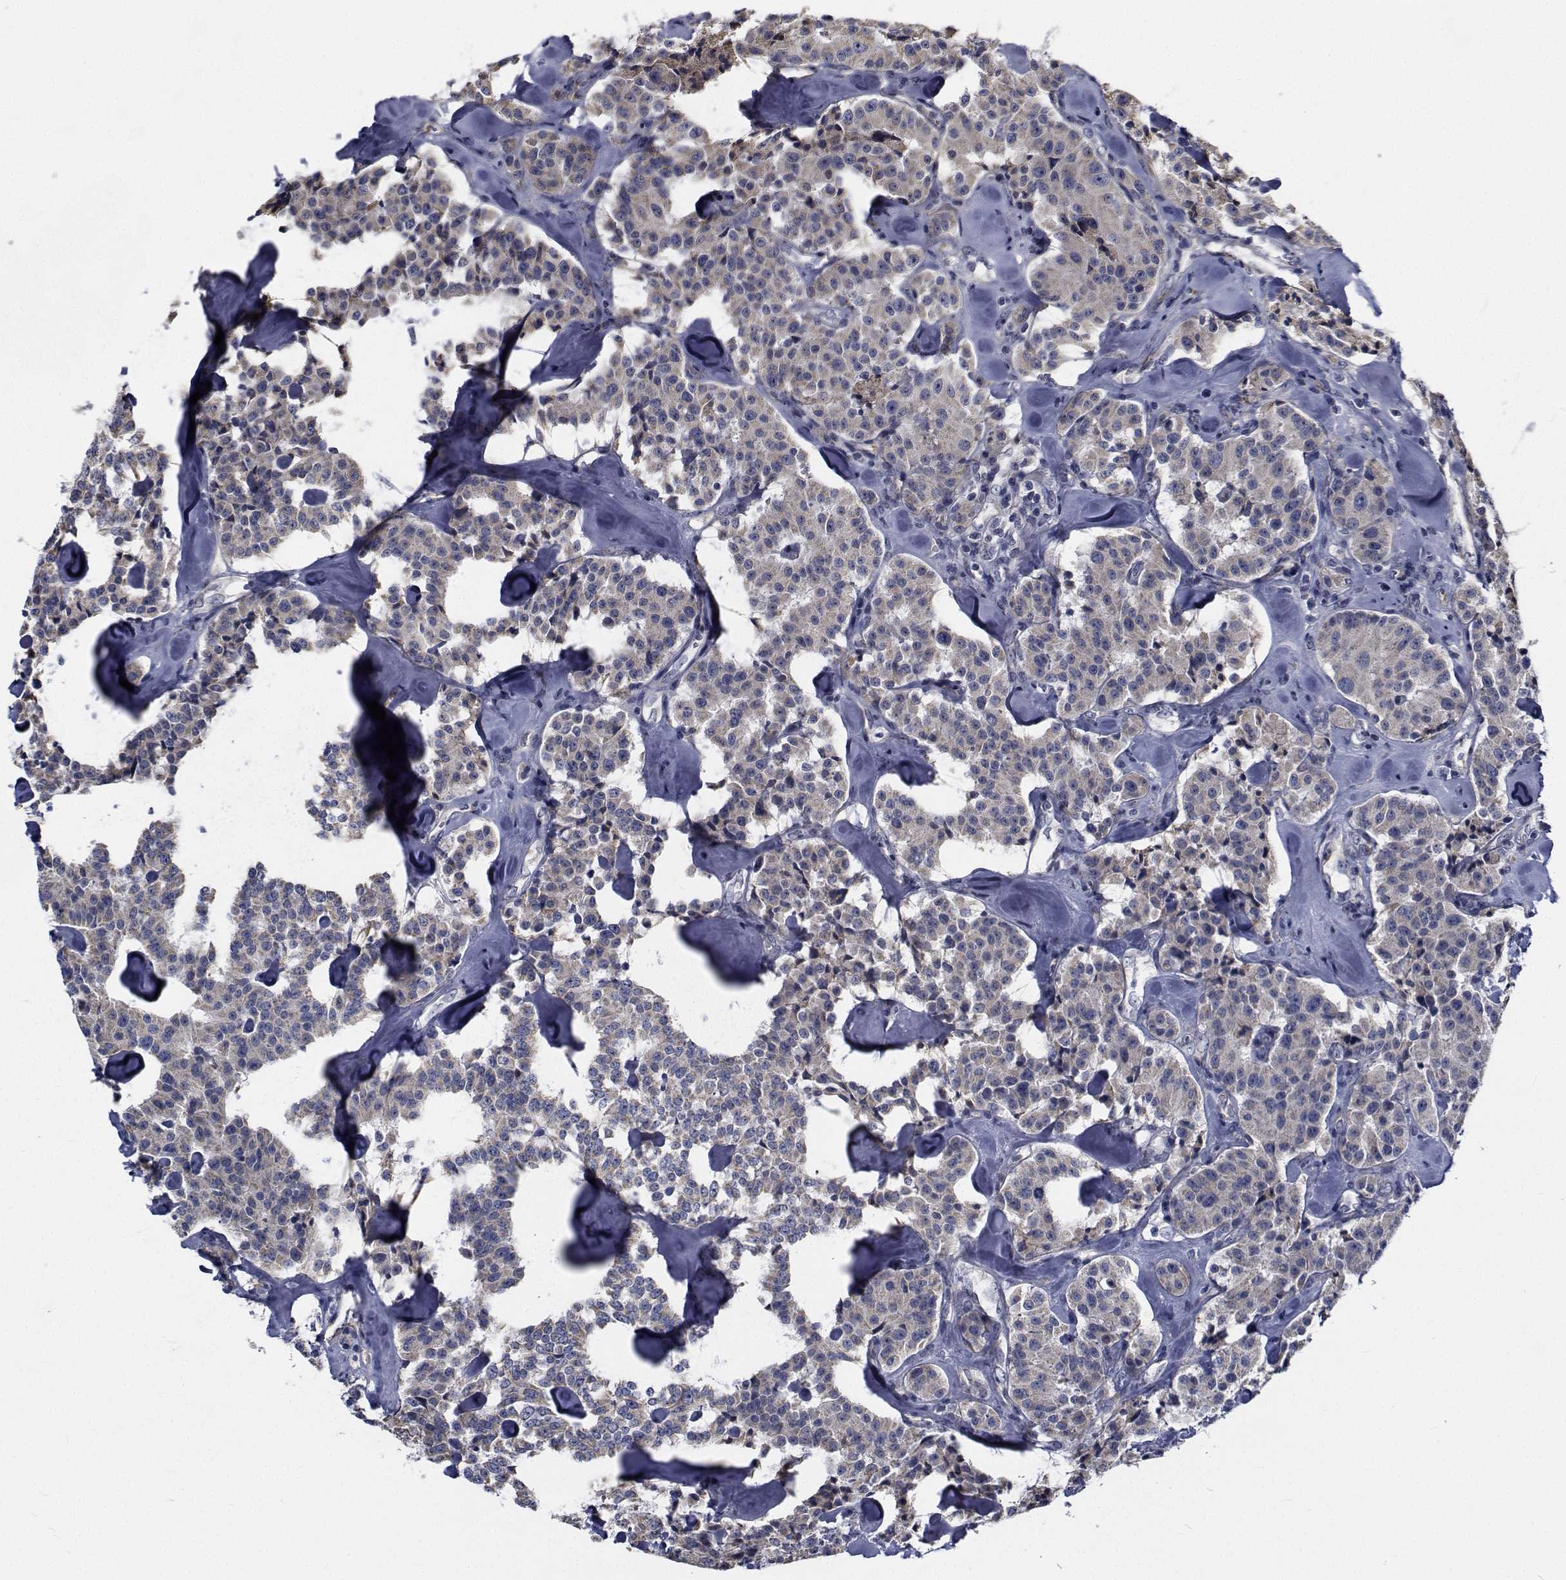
{"staining": {"intensity": "negative", "quantity": "none", "location": "none"}, "tissue": "carcinoid", "cell_type": "Tumor cells", "image_type": "cancer", "snomed": [{"axis": "morphology", "description": "Carcinoid, malignant, NOS"}, {"axis": "topography", "description": "Pancreas"}], "caption": "High magnification brightfield microscopy of malignant carcinoid stained with DAB (3,3'-diaminobenzidine) (brown) and counterstained with hematoxylin (blue): tumor cells show no significant positivity.", "gene": "TTBK1", "patient": {"sex": "male", "age": 41}}